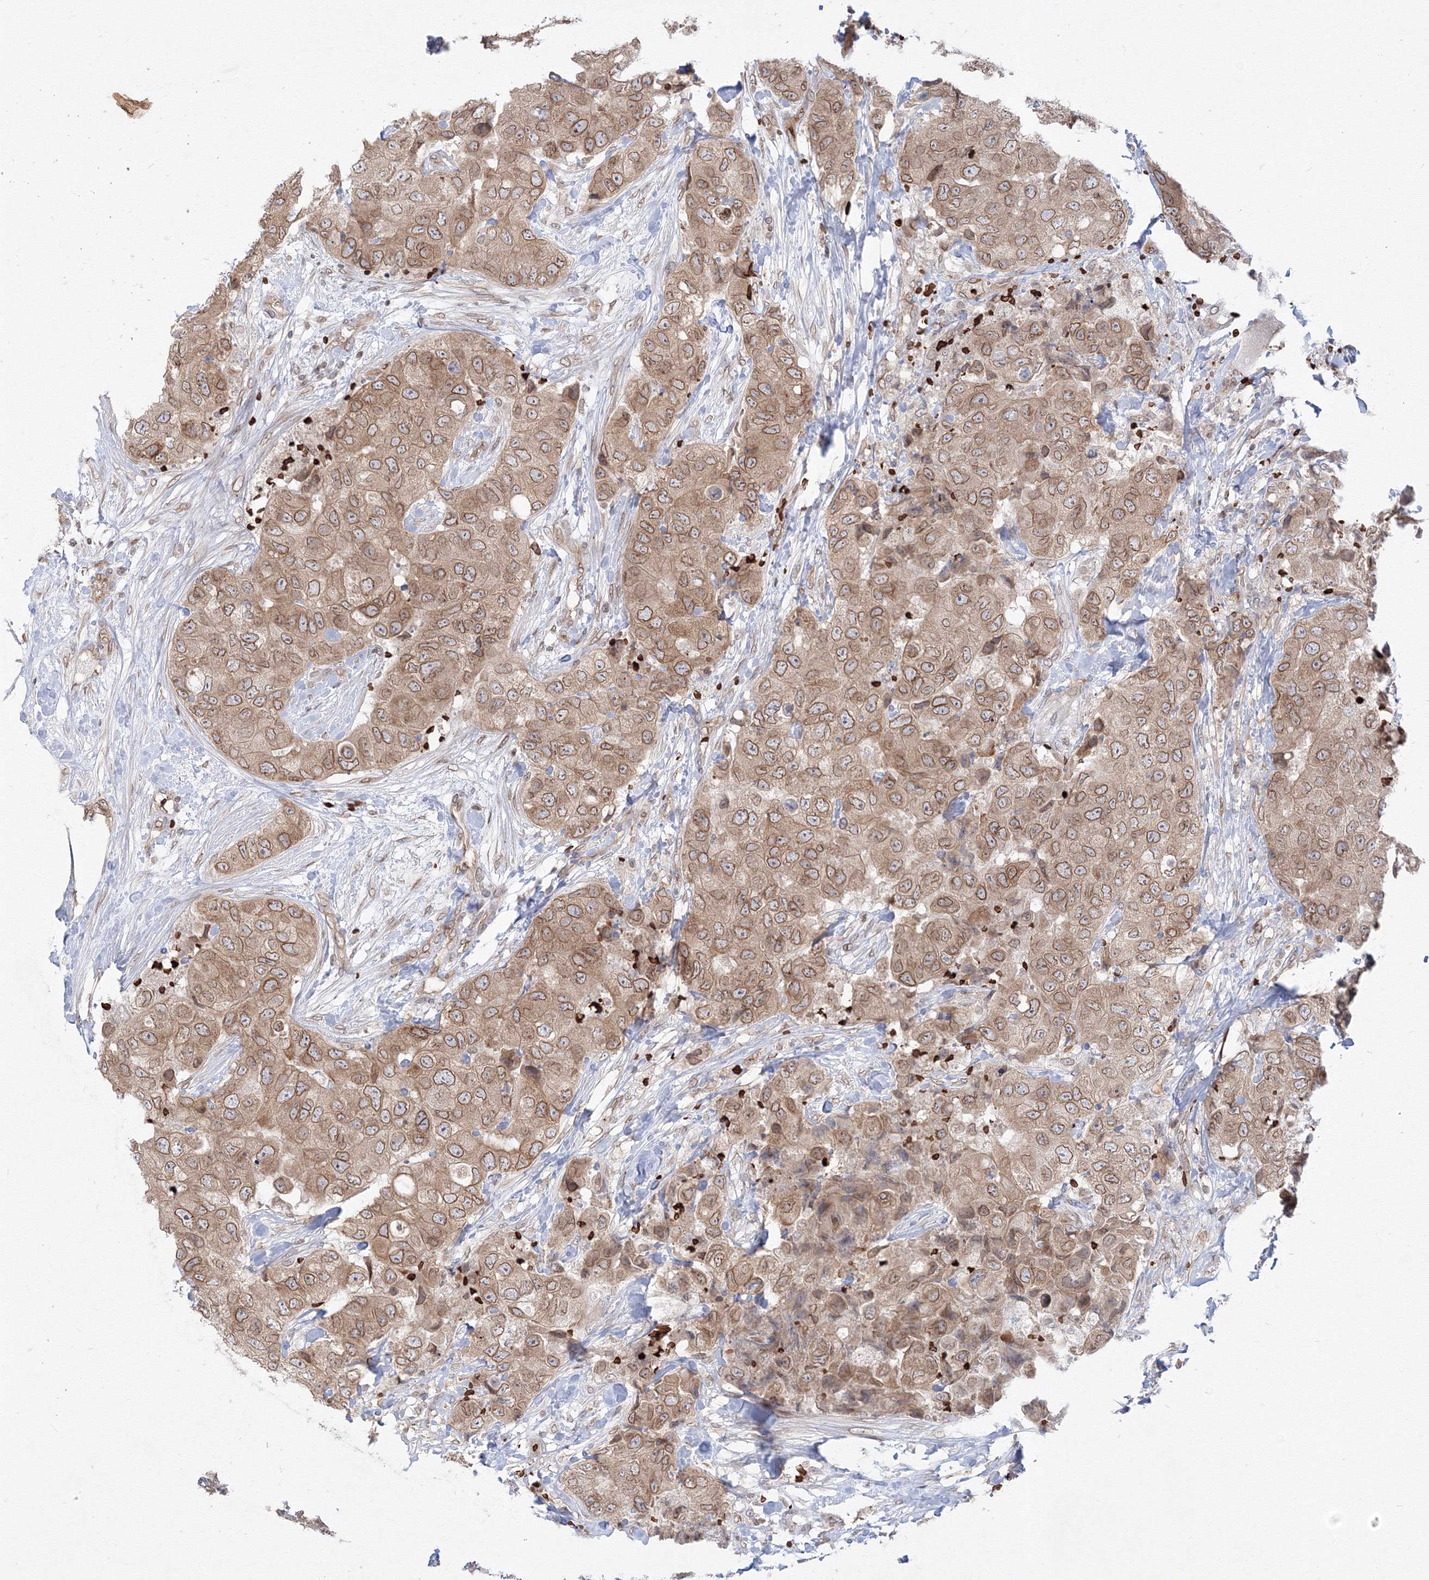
{"staining": {"intensity": "moderate", "quantity": ">75%", "location": "cytoplasmic/membranous,nuclear"}, "tissue": "breast cancer", "cell_type": "Tumor cells", "image_type": "cancer", "snomed": [{"axis": "morphology", "description": "Duct carcinoma"}, {"axis": "topography", "description": "Breast"}], "caption": "Moderate cytoplasmic/membranous and nuclear positivity for a protein is appreciated in about >75% of tumor cells of breast cancer using immunohistochemistry.", "gene": "DNAJB2", "patient": {"sex": "female", "age": 62}}